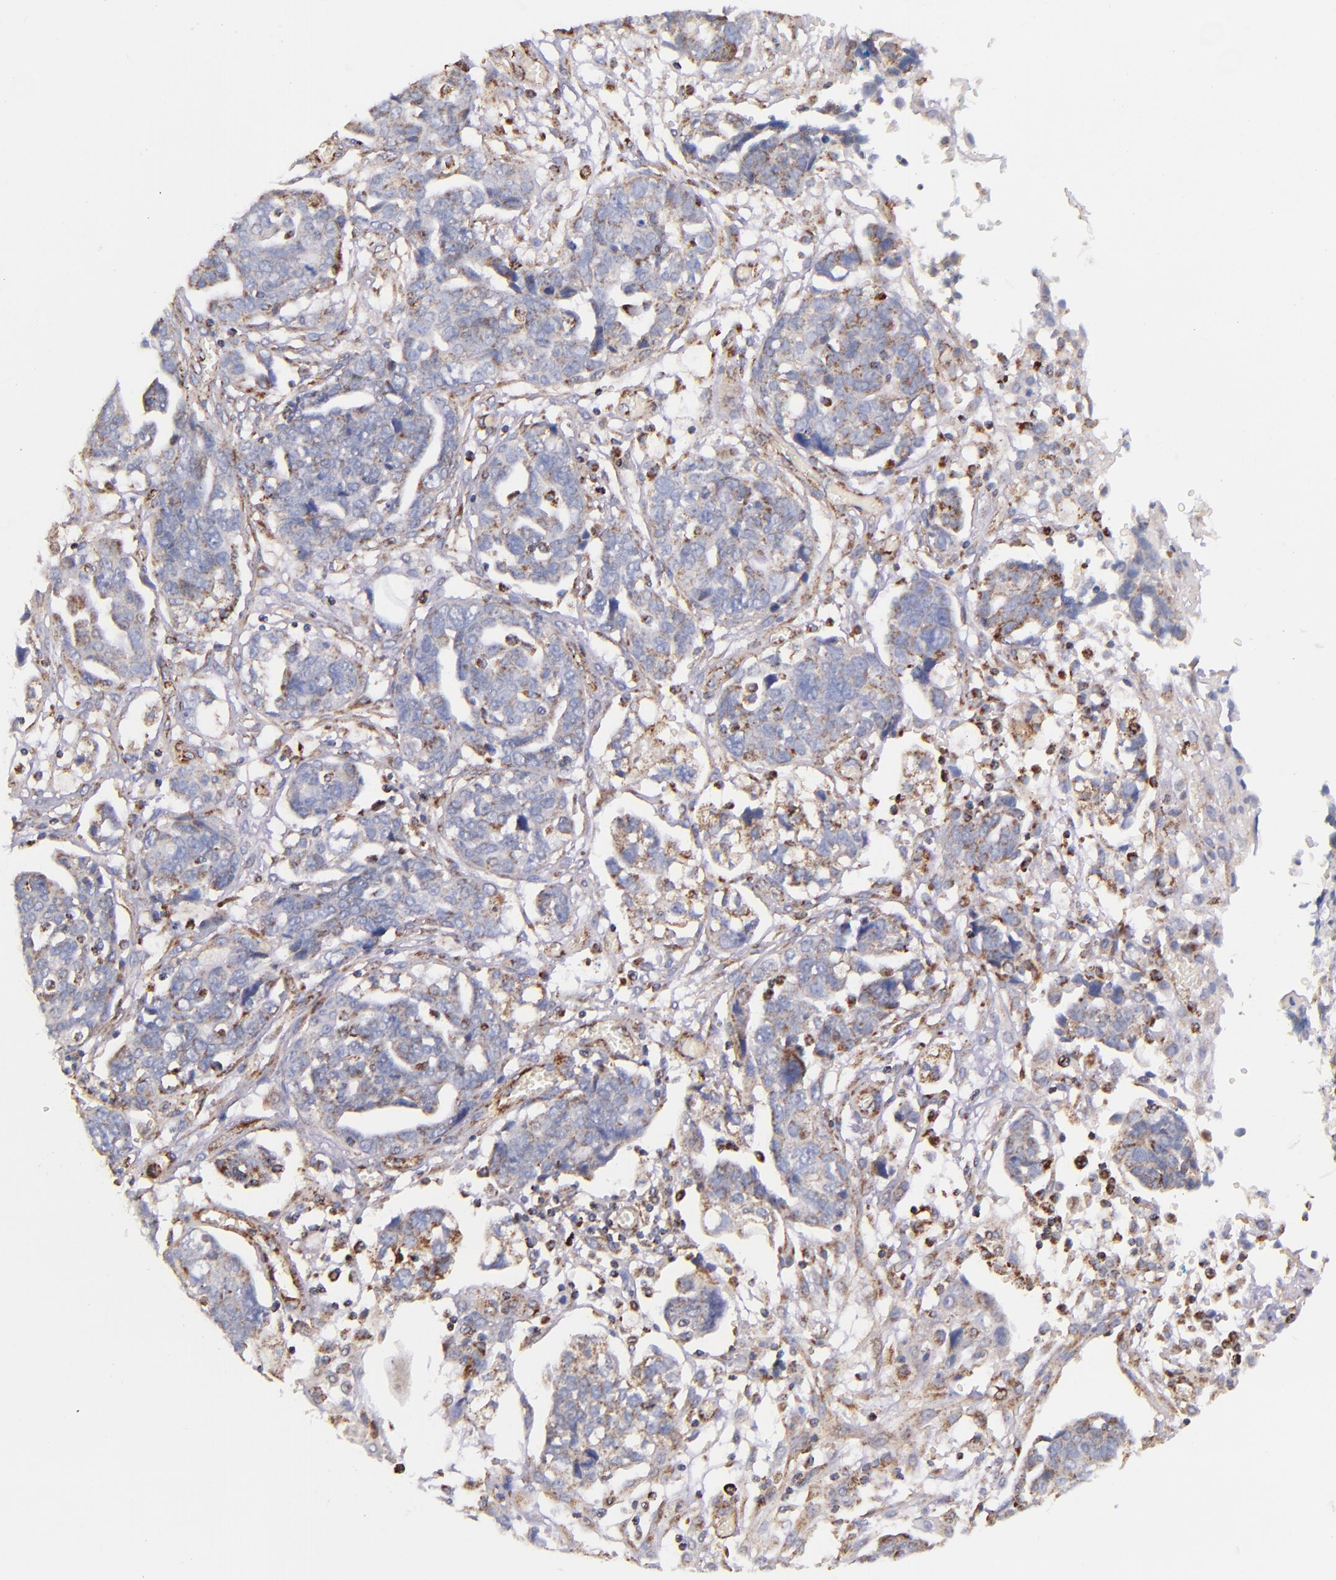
{"staining": {"intensity": "moderate", "quantity": "<25%", "location": "cytoplasmic/membranous"}, "tissue": "ovarian cancer", "cell_type": "Tumor cells", "image_type": "cancer", "snomed": [{"axis": "morphology", "description": "Normal tissue, NOS"}, {"axis": "morphology", "description": "Cystadenocarcinoma, serous, NOS"}, {"axis": "topography", "description": "Fallopian tube"}, {"axis": "topography", "description": "Ovary"}], "caption": "Tumor cells reveal moderate cytoplasmic/membranous positivity in about <25% of cells in ovarian serous cystadenocarcinoma.", "gene": "IDH3G", "patient": {"sex": "female", "age": 56}}